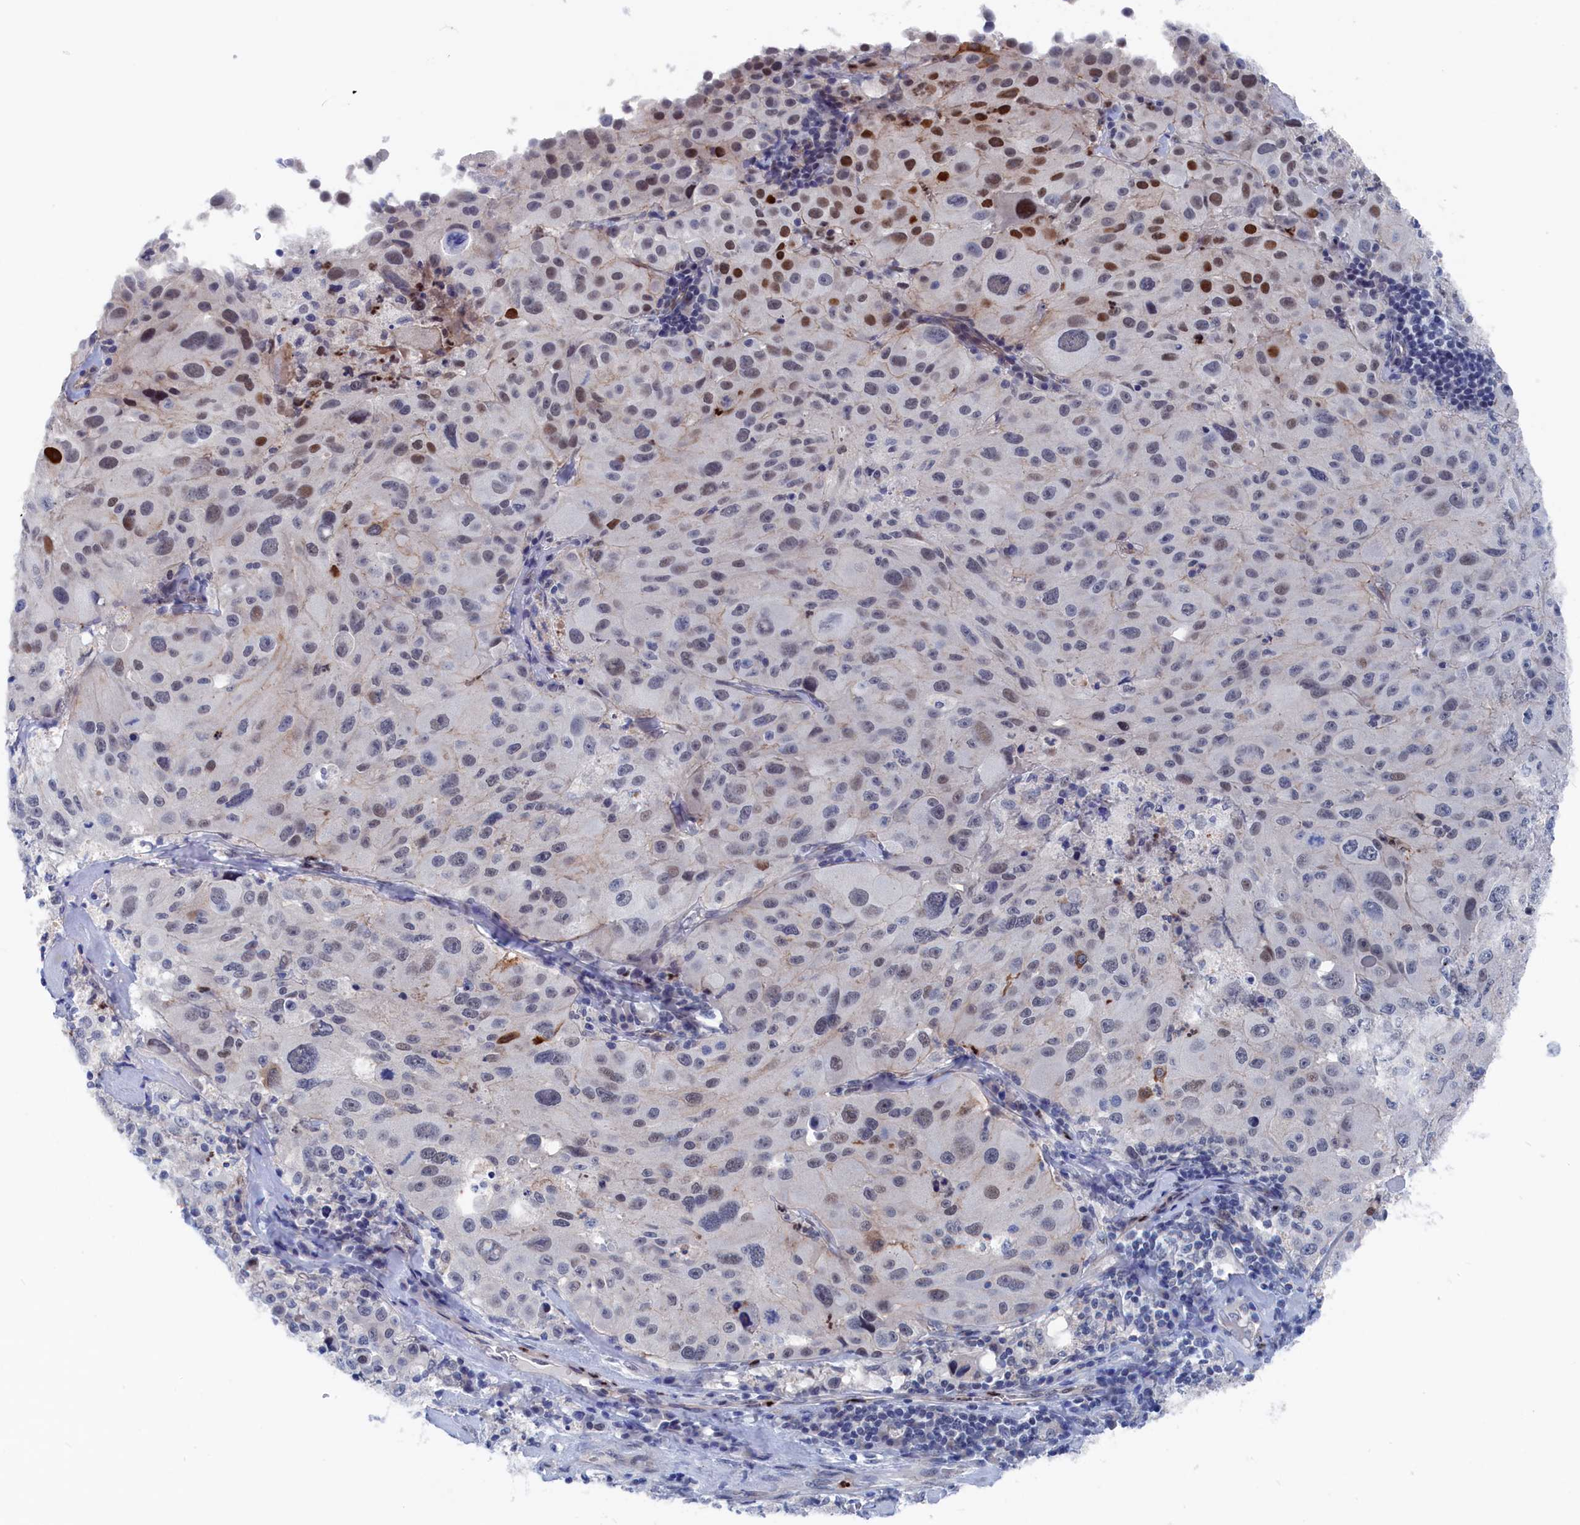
{"staining": {"intensity": "moderate", "quantity": "<25%", "location": "nuclear"}, "tissue": "melanoma", "cell_type": "Tumor cells", "image_type": "cancer", "snomed": [{"axis": "morphology", "description": "Malignant melanoma, Metastatic site"}, {"axis": "topography", "description": "Lymph node"}], "caption": "Melanoma stained with DAB (3,3'-diaminobenzidine) immunohistochemistry reveals low levels of moderate nuclear positivity in approximately <25% of tumor cells.", "gene": "MARCHF3", "patient": {"sex": "male", "age": 62}}